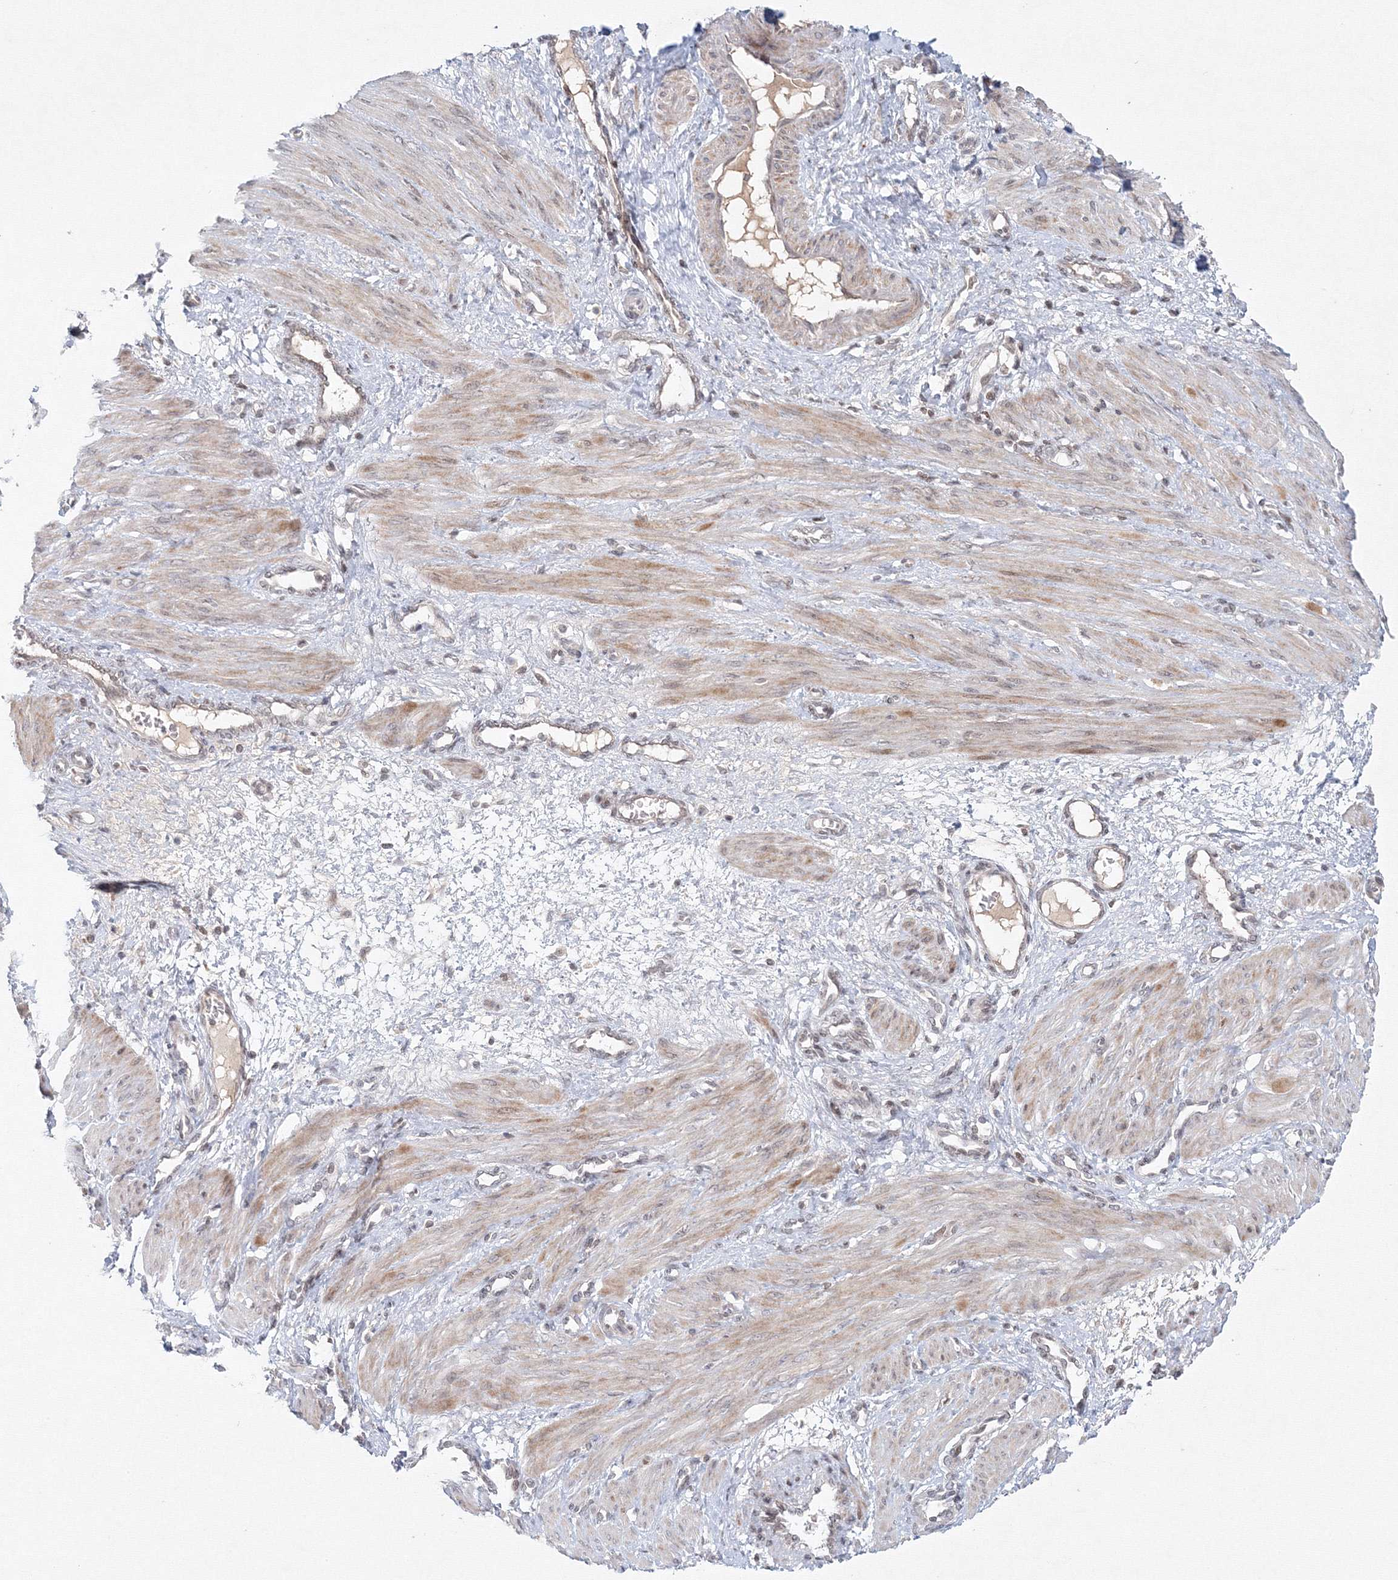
{"staining": {"intensity": "moderate", "quantity": "25%-75%", "location": "cytoplasmic/membranous"}, "tissue": "smooth muscle", "cell_type": "Smooth muscle cells", "image_type": "normal", "snomed": [{"axis": "morphology", "description": "Normal tissue, NOS"}, {"axis": "topography", "description": "Endometrium"}], "caption": "A brown stain shows moderate cytoplasmic/membranous positivity of a protein in smooth muscle cells of unremarkable smooth muscle. The protein of interest is shown in brown color, while the nuclei are stained blue.", "gene": "KIF4A", "patient": {"sex": "female", "age": 33}}